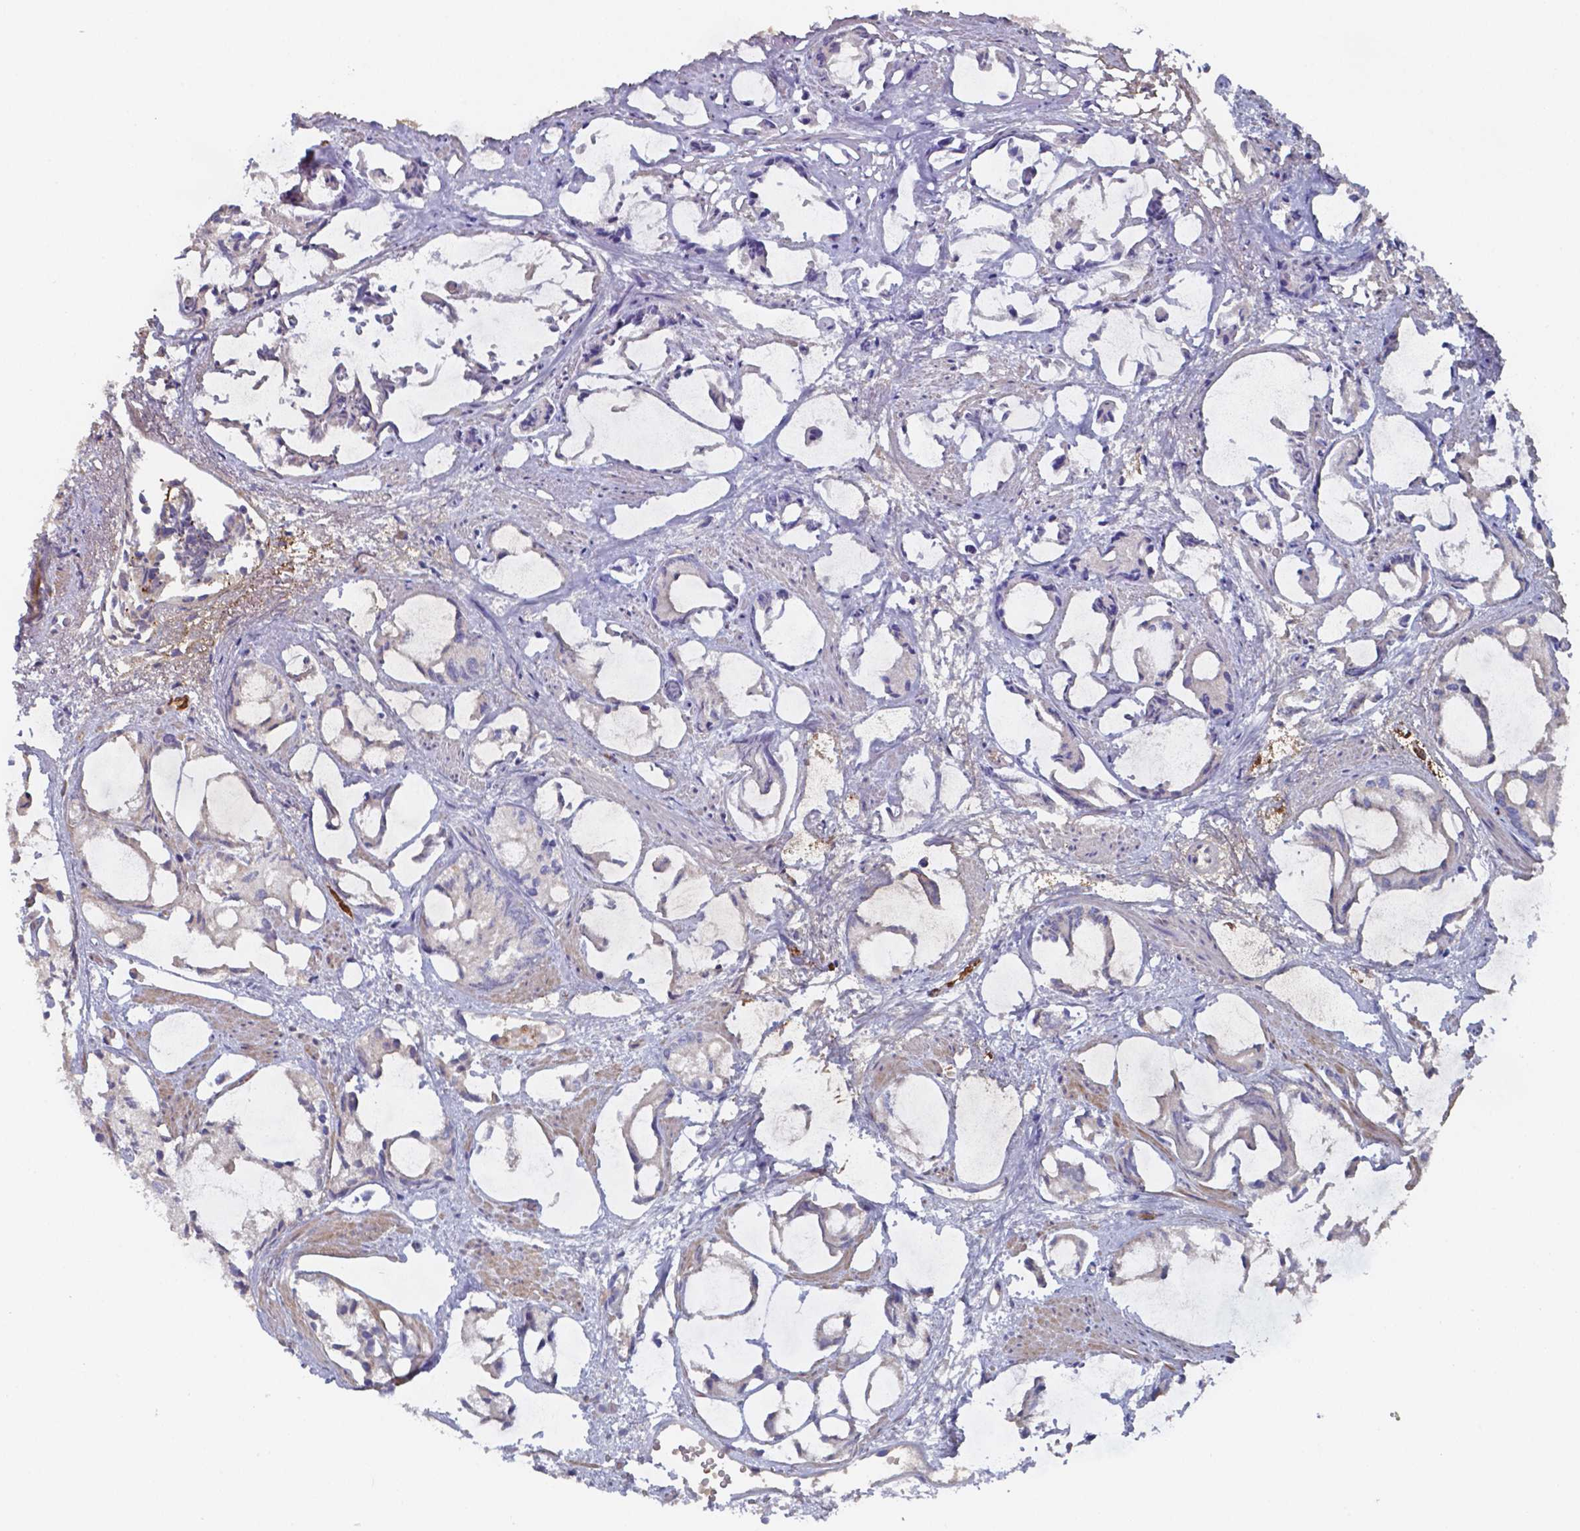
{"staining": {"intensity": "negative", "quantity": "none", "location": "none"}, "tissue": "prostate cancer", "cell_type": "Tumor cells", "image_type": "cancer", "snomed": [{"axis": "morphology", "description": "Adenocarcinoma, High grade"}, {"axis": "topography", "description": "Prostate"}], "caption": "Tumor cells show no significant staining in prostate cancer.", "gene": "BTBD17", "patient": {"sex": "male", "age": 85}}